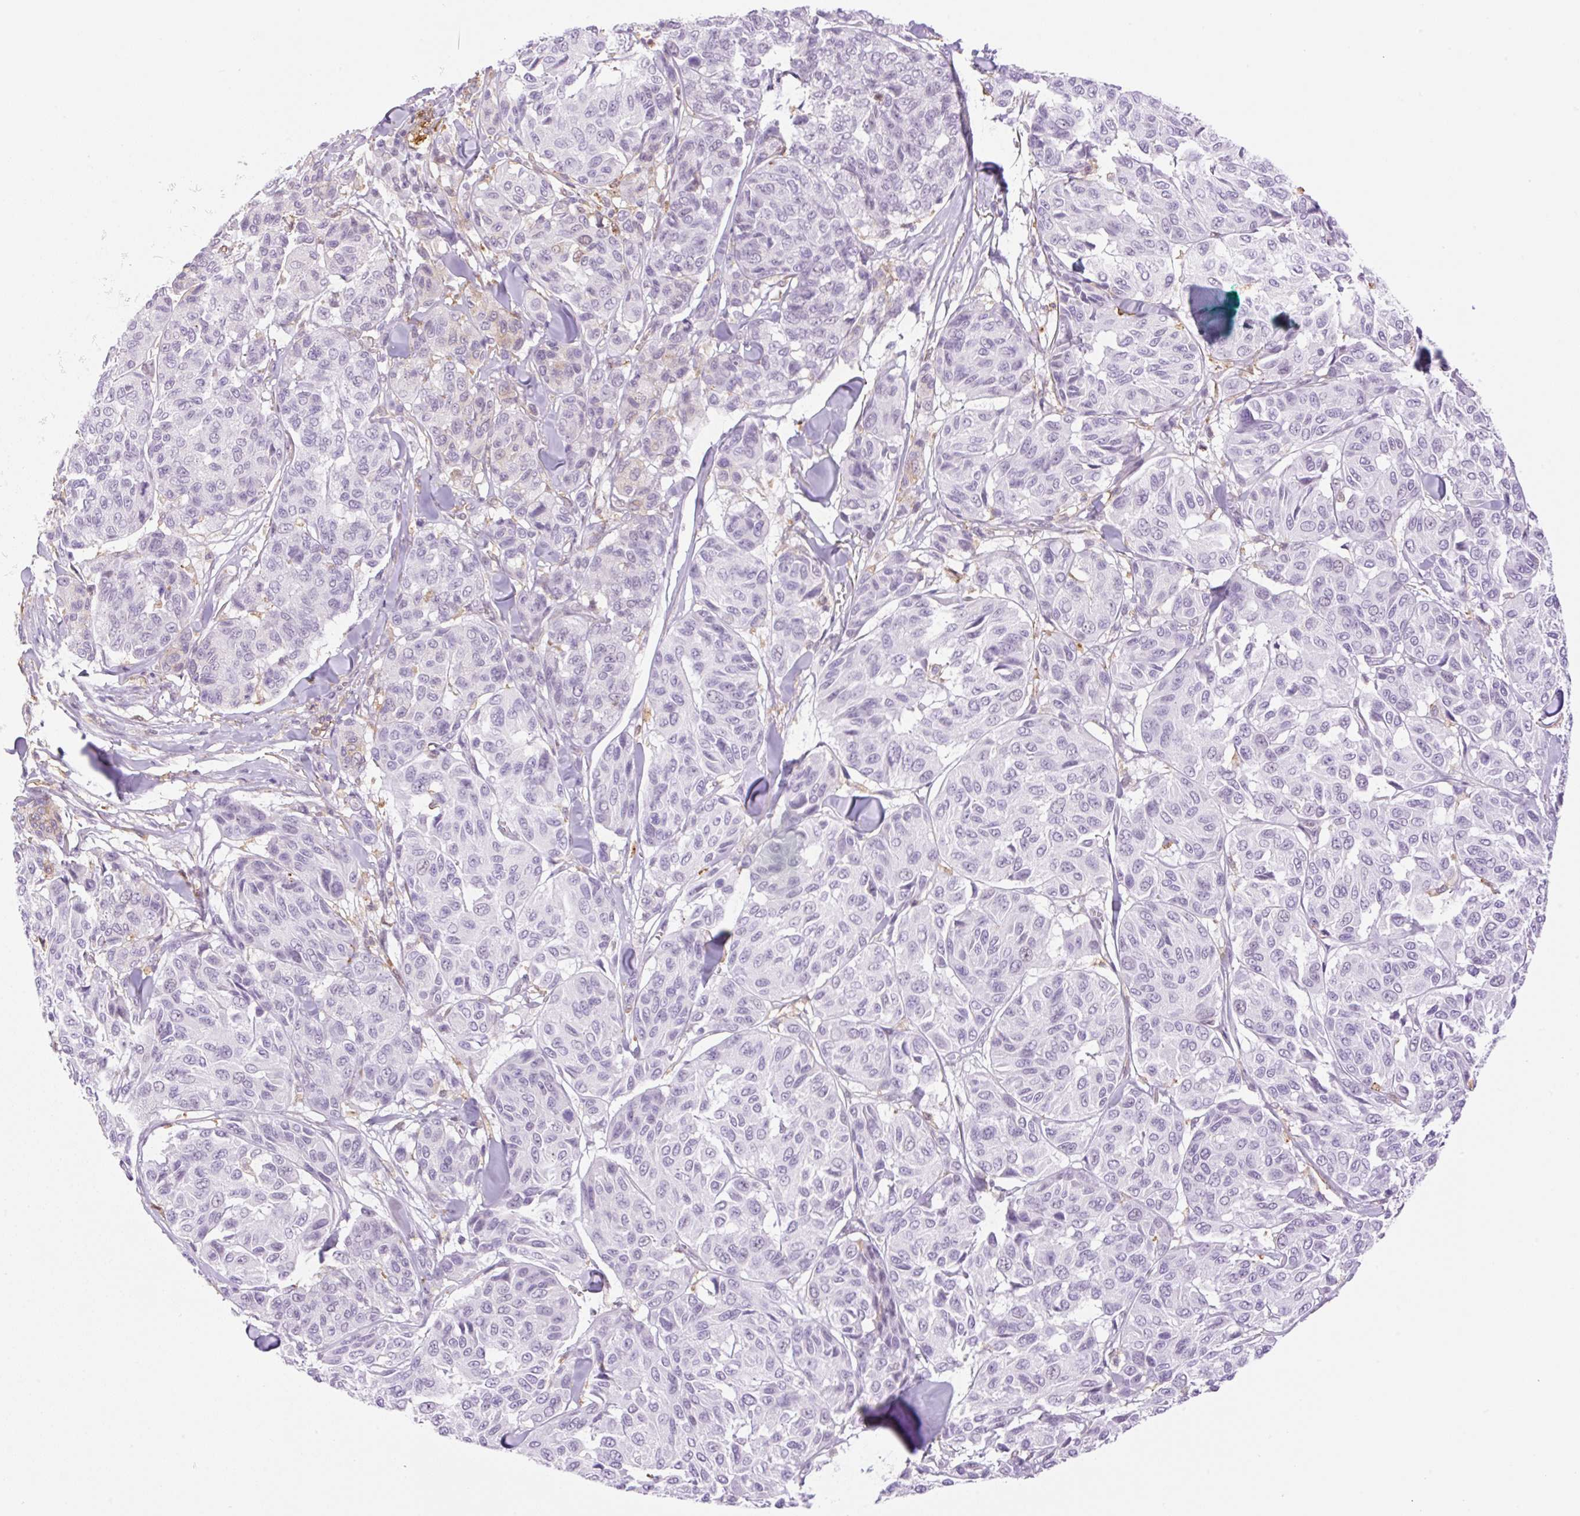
{"staining": {"intensity": "negative", "quantity": "none", "location": "none"}, "tissue": "melanoma", "cell_type": "Tumor cells", "image_type": "cancer", "snomed": [{"axis": "morphology", "description": "Malignant melanoma, NOS"}, {"axis": "topography", "description": "Skin"}], "caption": "Immunohistochemistry image of neoplastic tissue: malignant melanoma stained with DAB exhibits no significant protein positivity in tumor cells. The staining is performed using DAB brown chromogen with nuclei counter-stained in using hematoxylin.", "gene": "PALM3", "patient": {"sex": "female", "age": 66}}